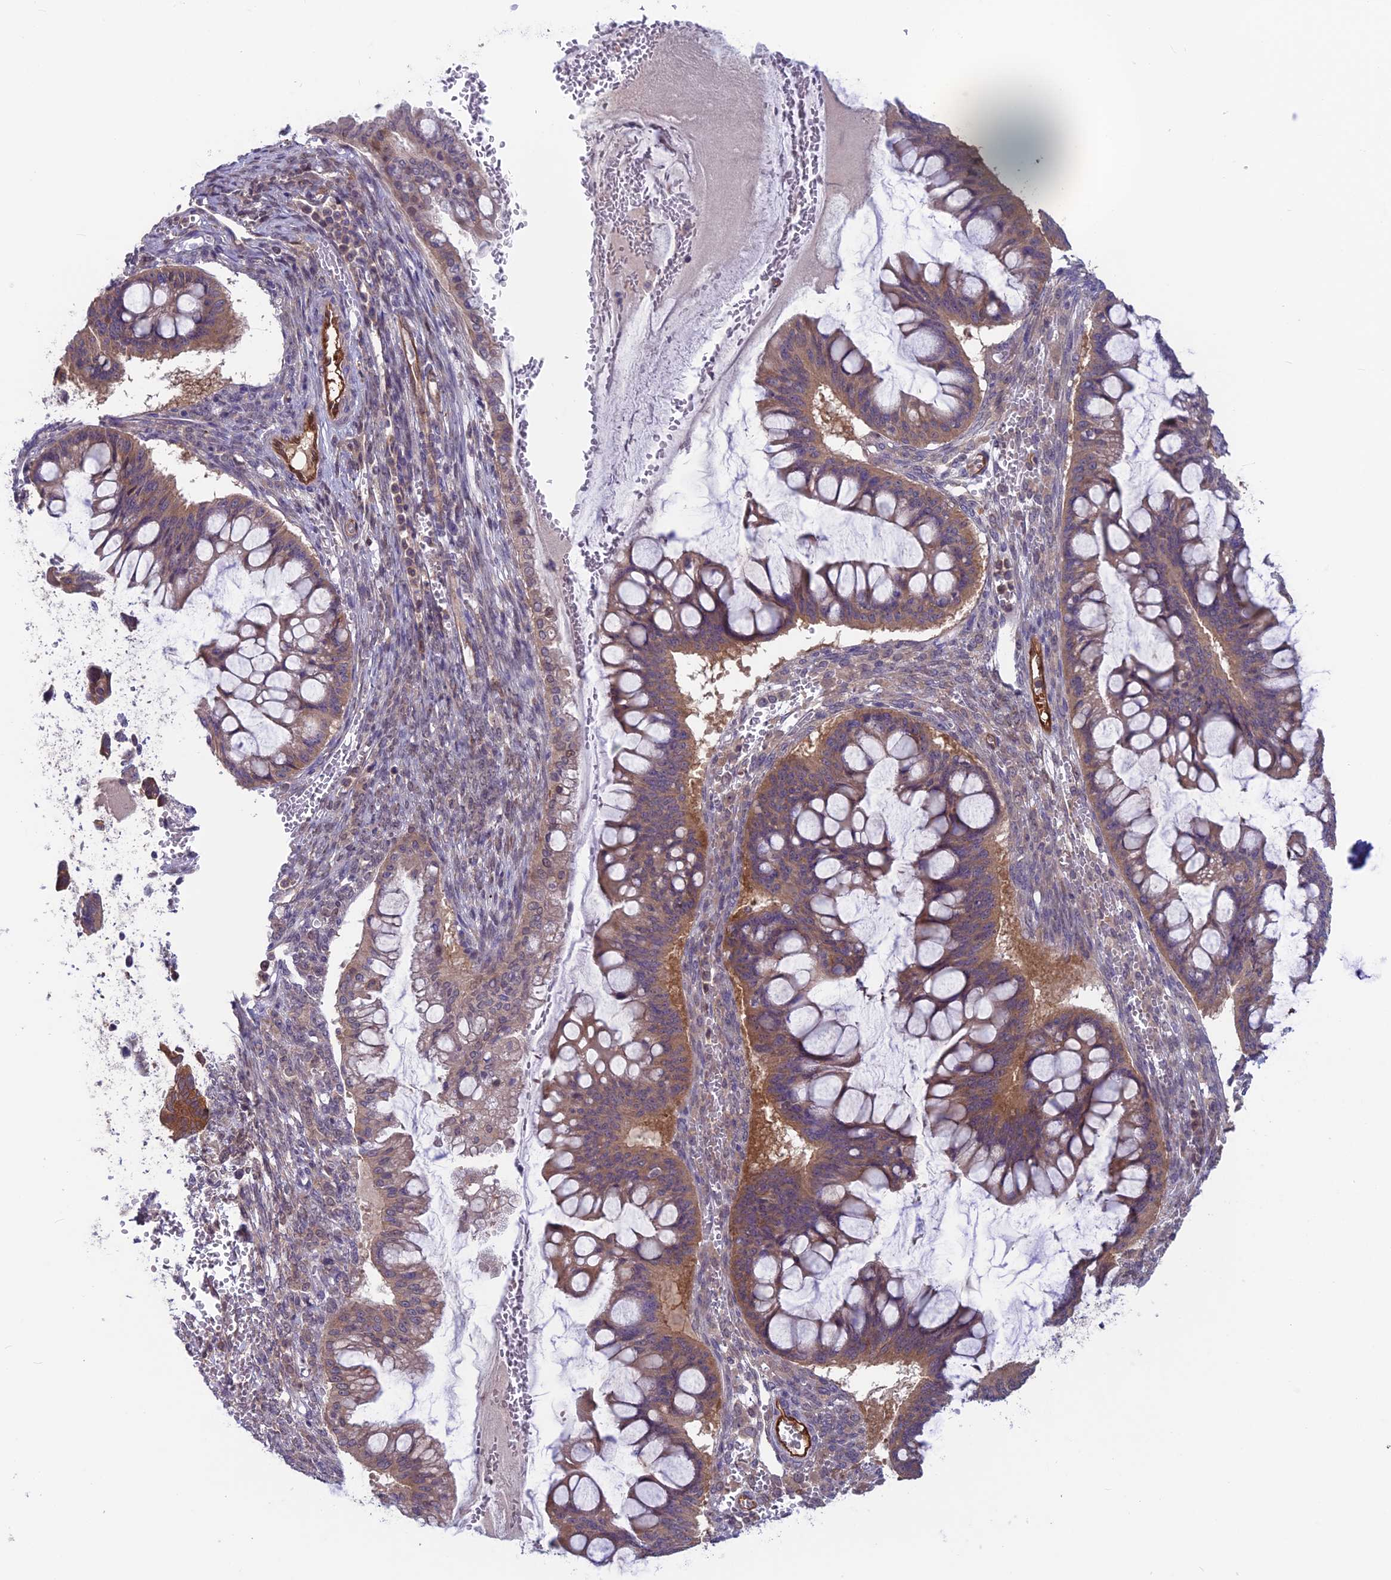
{"staining": {"intensity": "moderate", "quantity": ">75%", "location": "cytoplasmic/membranous"}, "tissue": "ovarian cancer", "cell_type": "Tumor cells", "image_type": "cancer", "snomed": [{"axis": "morphology", "description": "Cystadenocarcinoma, mucinous, NOS"}, {"axis": "topography", "description": "Ovary"}], "caption": "Moderate cytoplasmic/membranous staining for a protein is present in approximately >75% of tumor cells of ovarian cancer (mucinous cystadenocarcinoma) using immunohistochemistry (IHC).", "gene": "MAST2", "patient": {"sex": "female", "age": 73}}